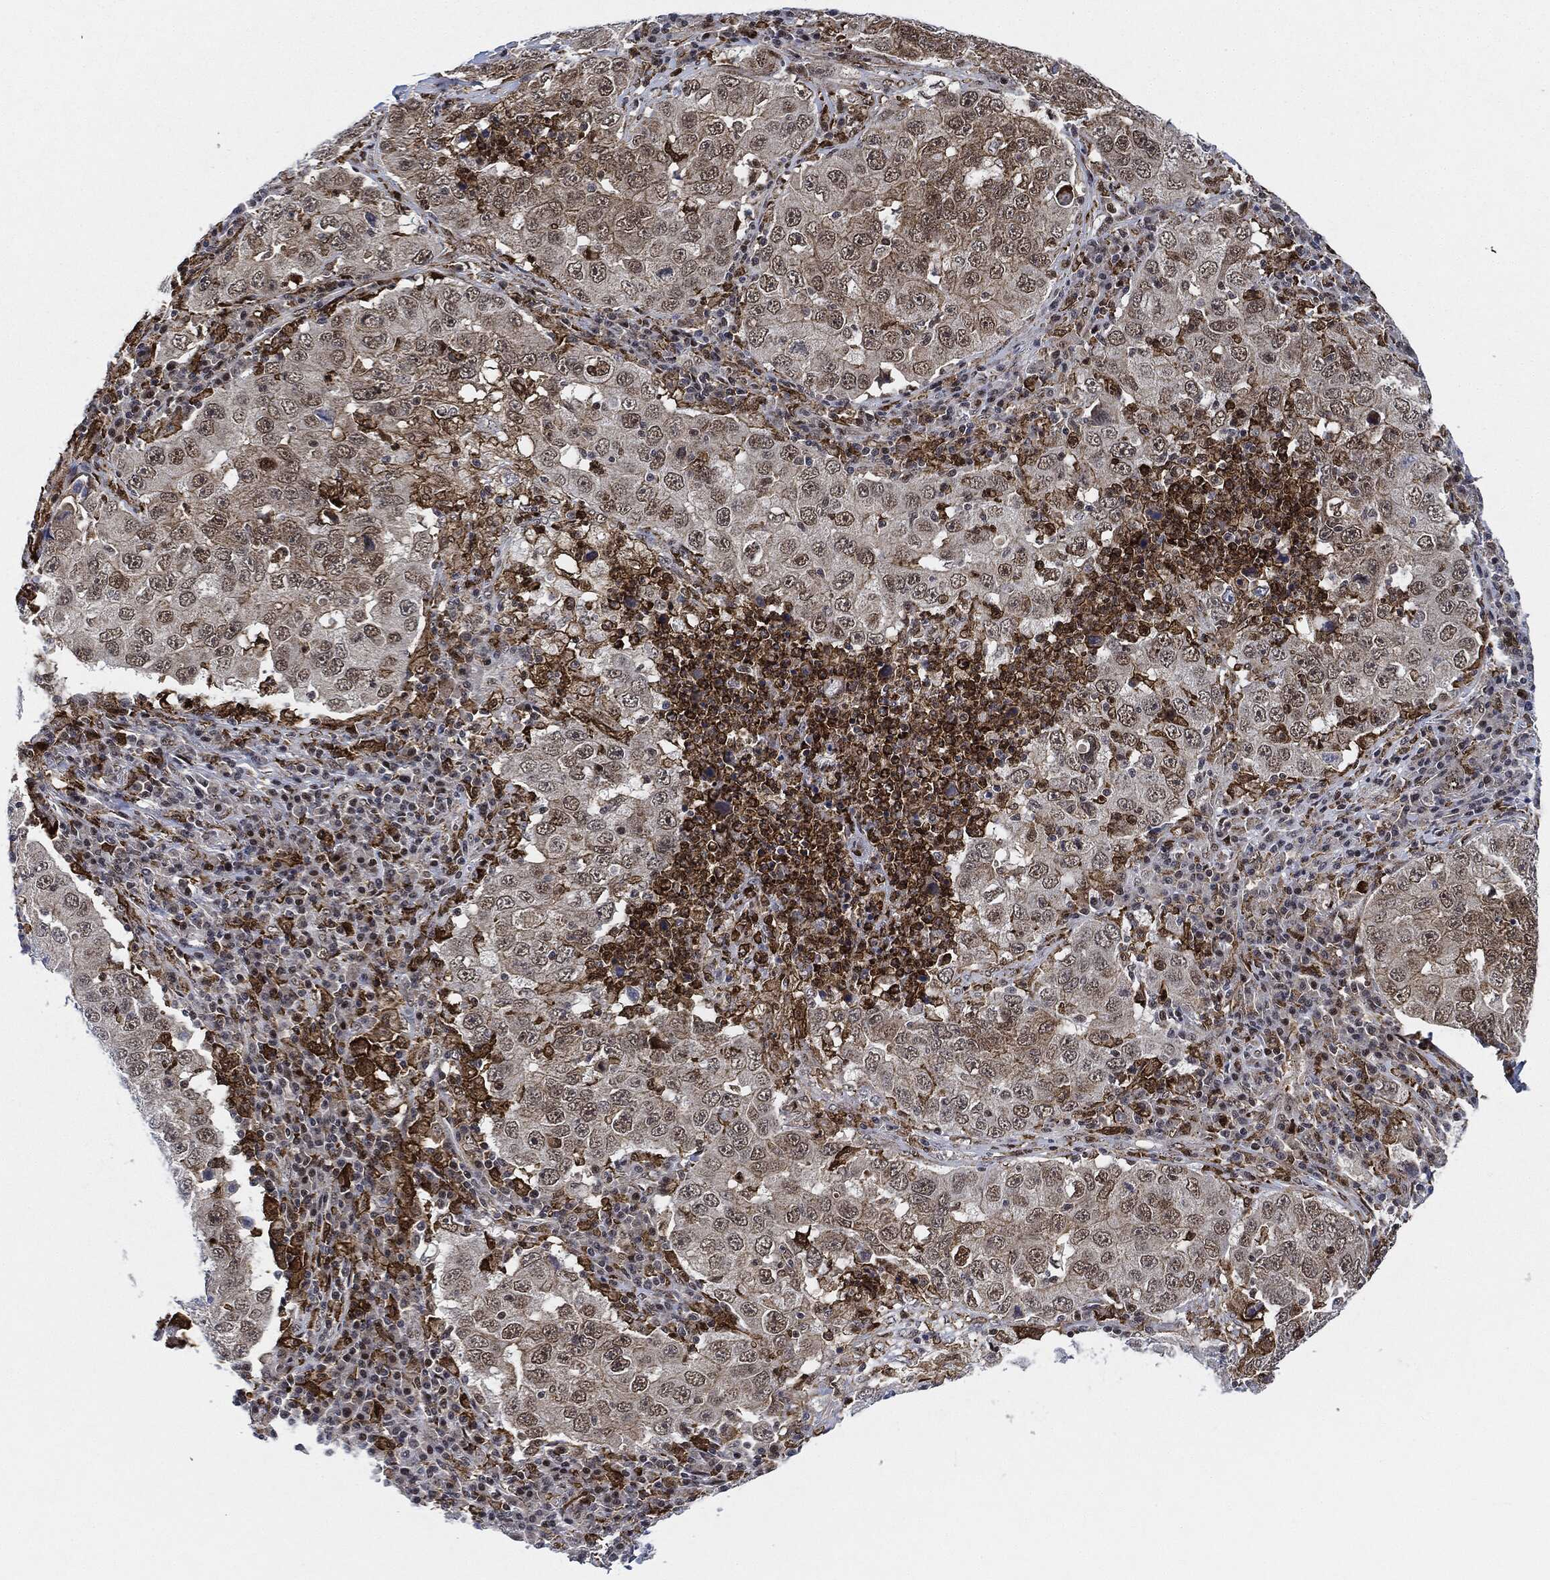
{"staining": {"intensity": "negative", "quantity": "none", "location": "none"}, "tissue": "lung cancer", "cell_type": "Tumor cells", "image_type": "cancer", "snomed": [{"axis": "morphology", "description": "Adenocarcinoma, NOS"}, {"axis": "topography", "description": "Lung"}], "caption": "This is a image of immunohistochemistry (IHC) staining of adenocarcinoma (lung), which shows no staining in tumor cells.", "gene": "NANOS3", "patient": {"sex": "male", "age": 73}}